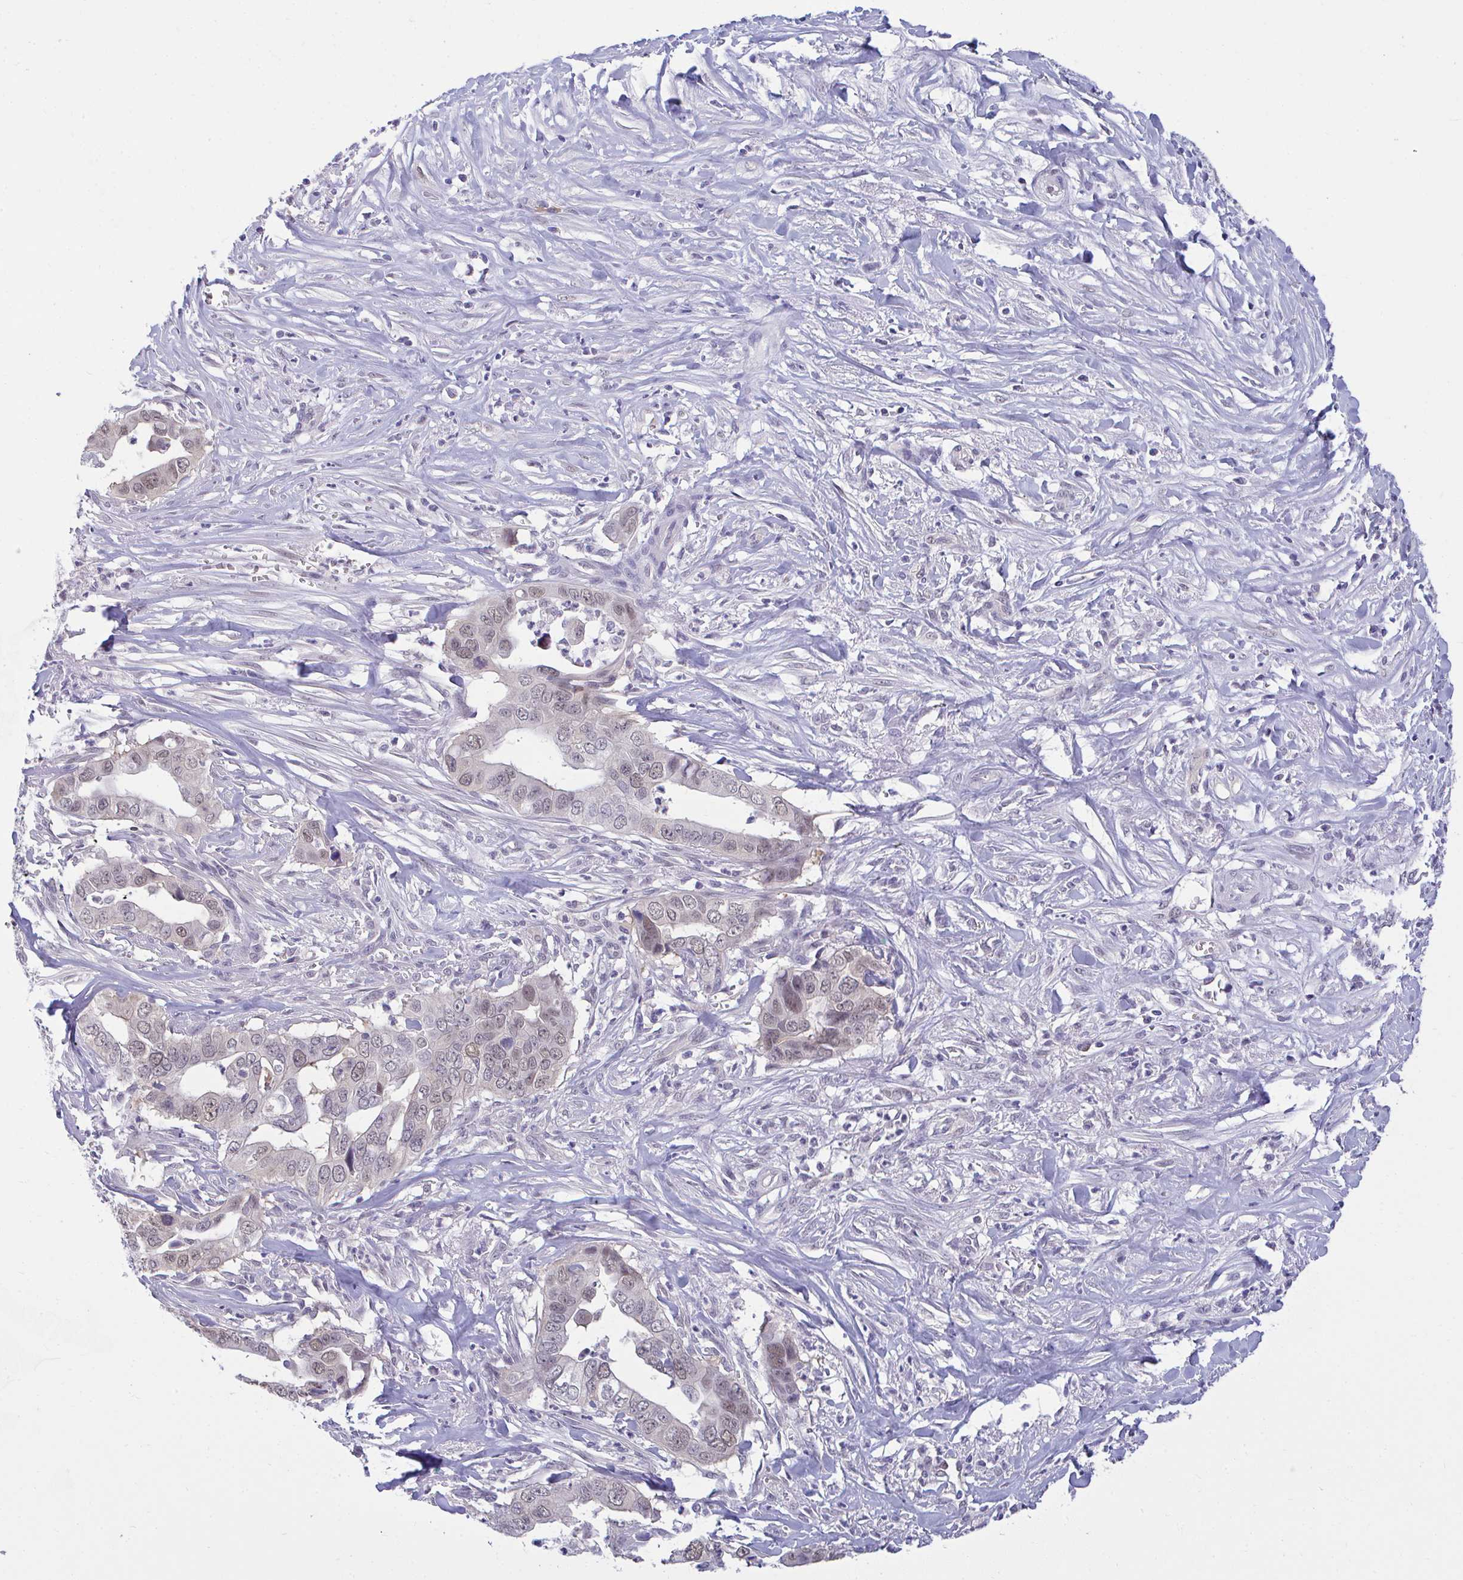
{"staining": {"intensity": "negative", "quantity": "none", "location": "none"}, "tissue": "liver cancer", "cell_type": "Tumor cells", "image_type": "cancer", "snomed": [{"axis": "morphology", "description": "Cholangiocarcinoma"}, {"axis": "topography", "description": "Liver"}], "caption": "The histopathology image reveals no significant positivity in tumor cells of liver cancer (cholangiocarcinoma). (Immunohistochemistry (ihc), brightfield microscopy, high magnification).", "gene": "CSE1L", "patient": {"sex": "female", "age": 79}}